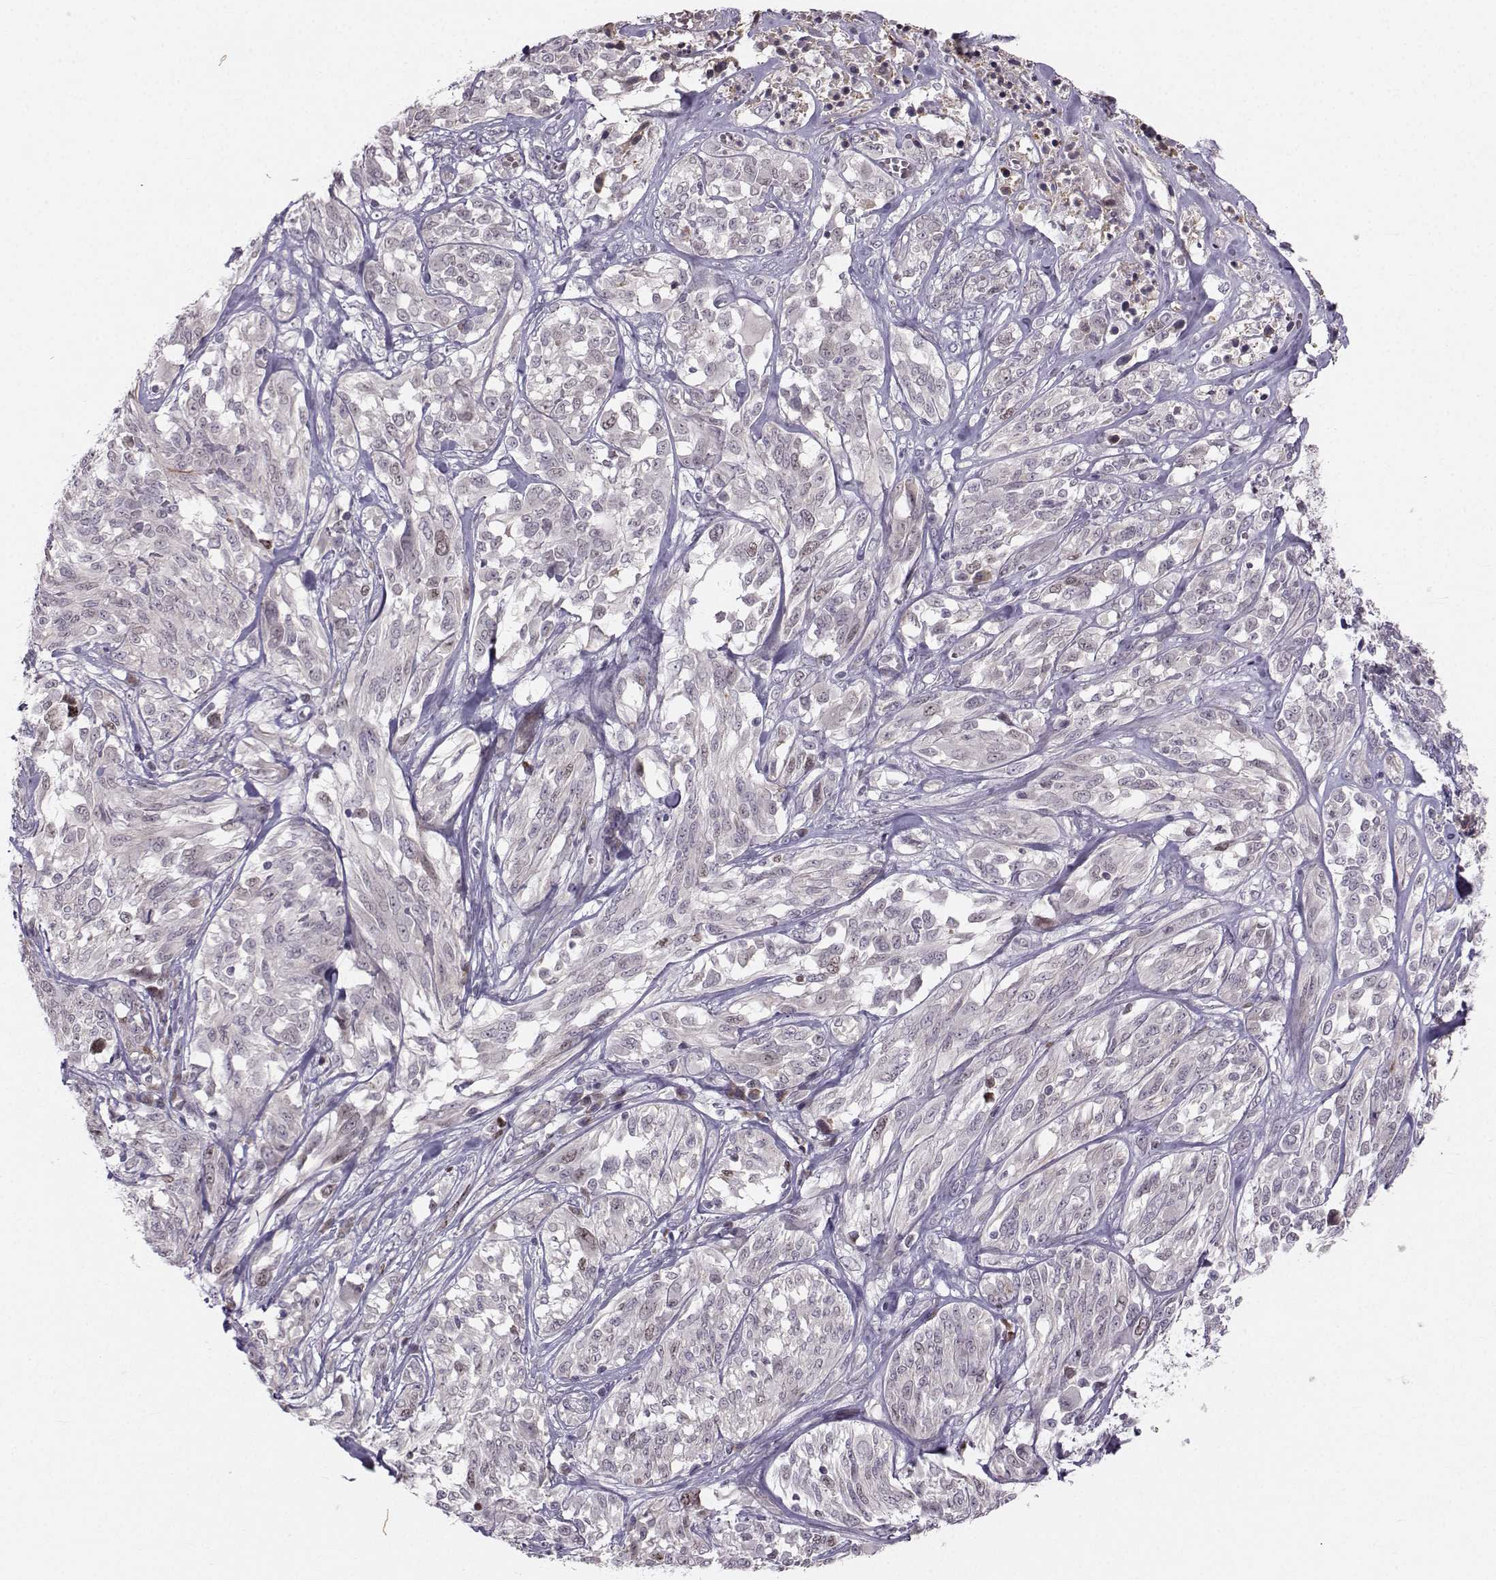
{"staining": {"intensity": "negative", "quantity": "none", "location": "none"}, "tissue": "melanoma", "cell_type": "Tumor cells", "image_type": "cancer", "snomed": [{"axis": "morphology", "description": "Malignant melanoma, NOS"}, {"axis": "topography", "description": "Skin"}], "caption": "Immunohistochemical staining of human malignant melanoma displays no significant staining in tumor cells.", "gene": "LRP8", "patient": {"sex": "female", "age": 91}}